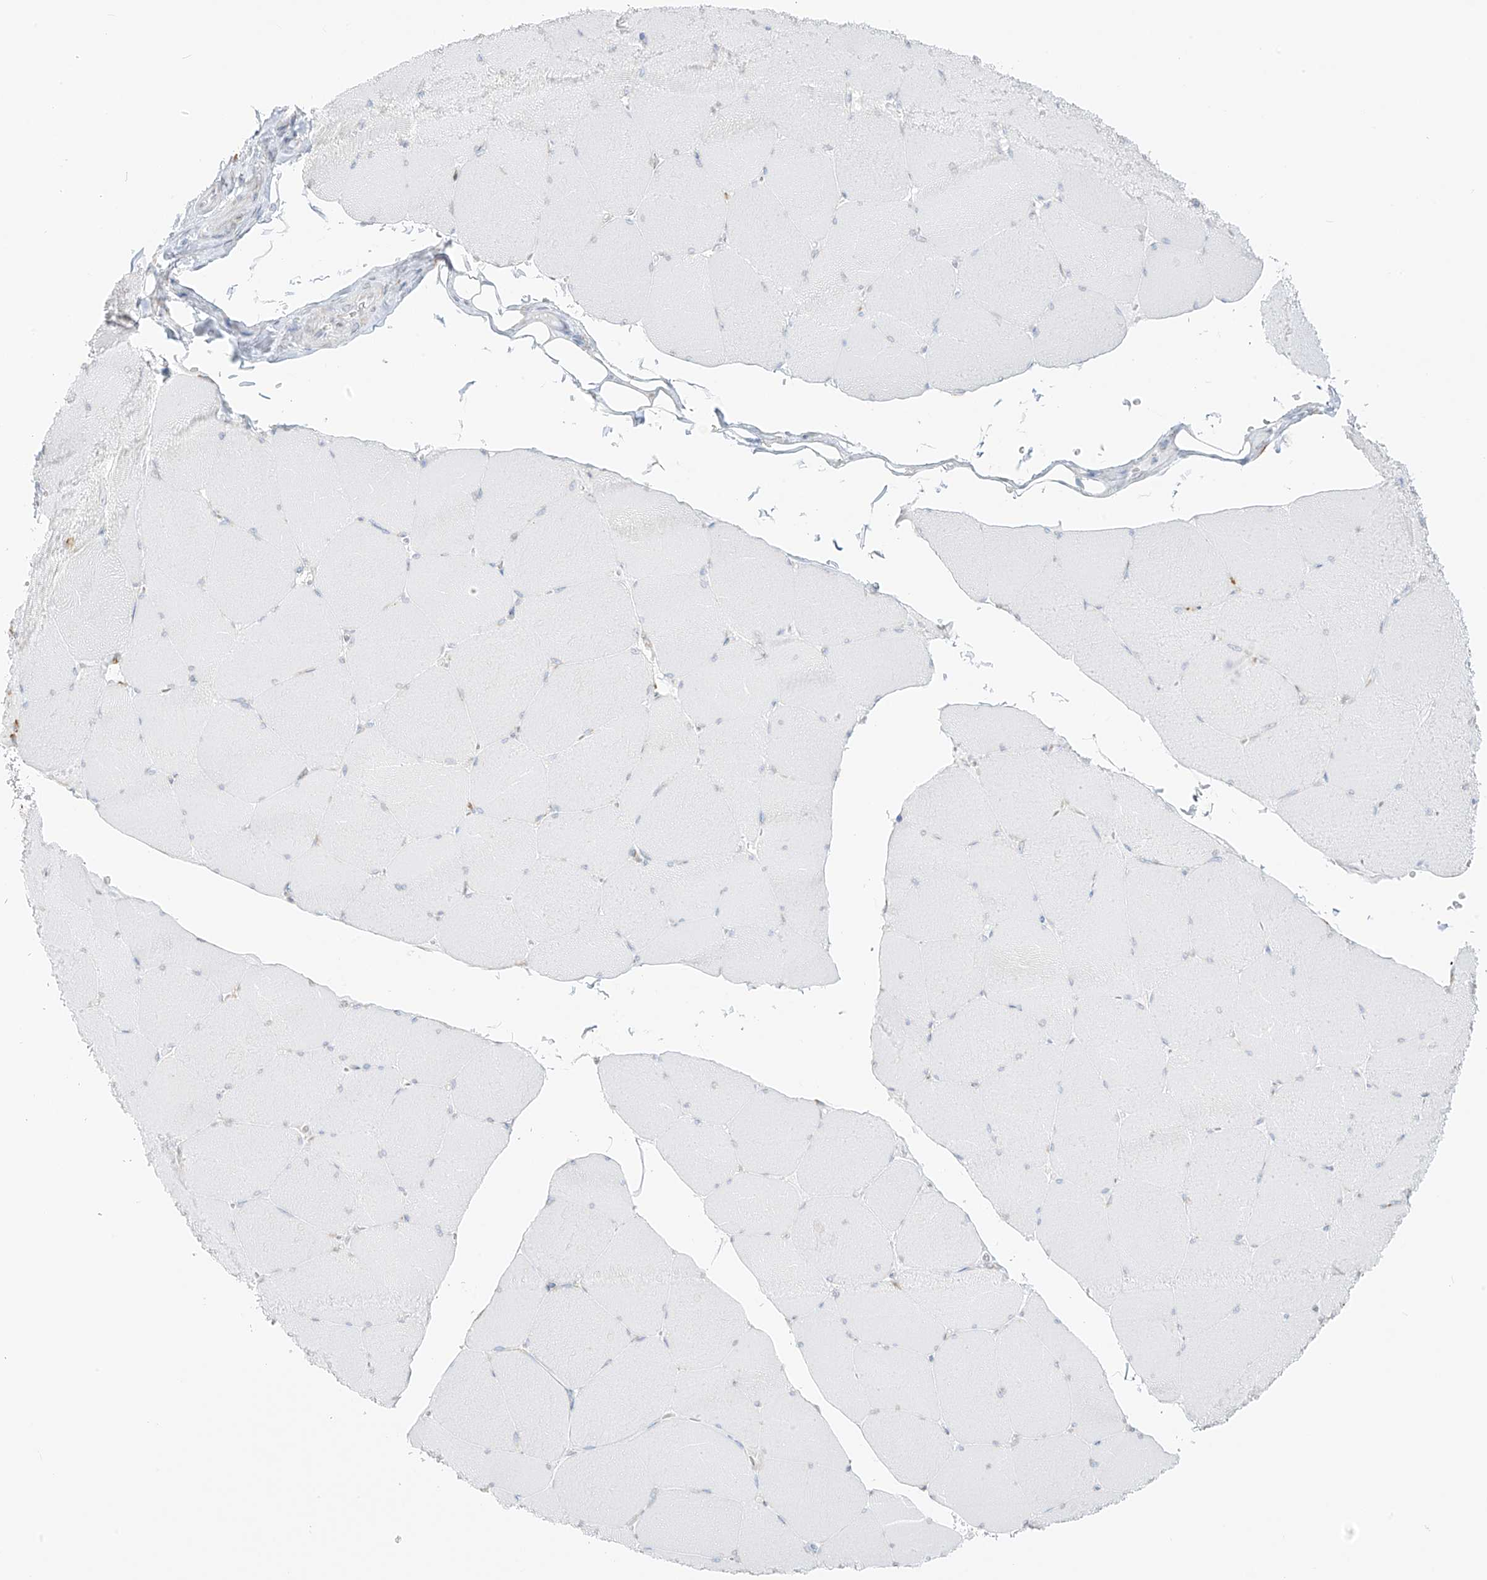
{"staining": {"intensity": "negative", "quantity": "none", "location": "none"}, "tissue": "skeletal muscle", "cell_type": "Myocytes", "image_type": "normal", "snomed": [{"axis": "morphology", "description": "Normal tissue, NOS"}, {"axis": "topography", "description": "Skeletal muscle"}, {"axis": "topography", "description": "Head-Neck"}], "caption": "Myocytes show no significant protein positivity in normal skeletal muscle.", "gene": "LRRC59", "patient": {"sex": "male", "age": 66}}